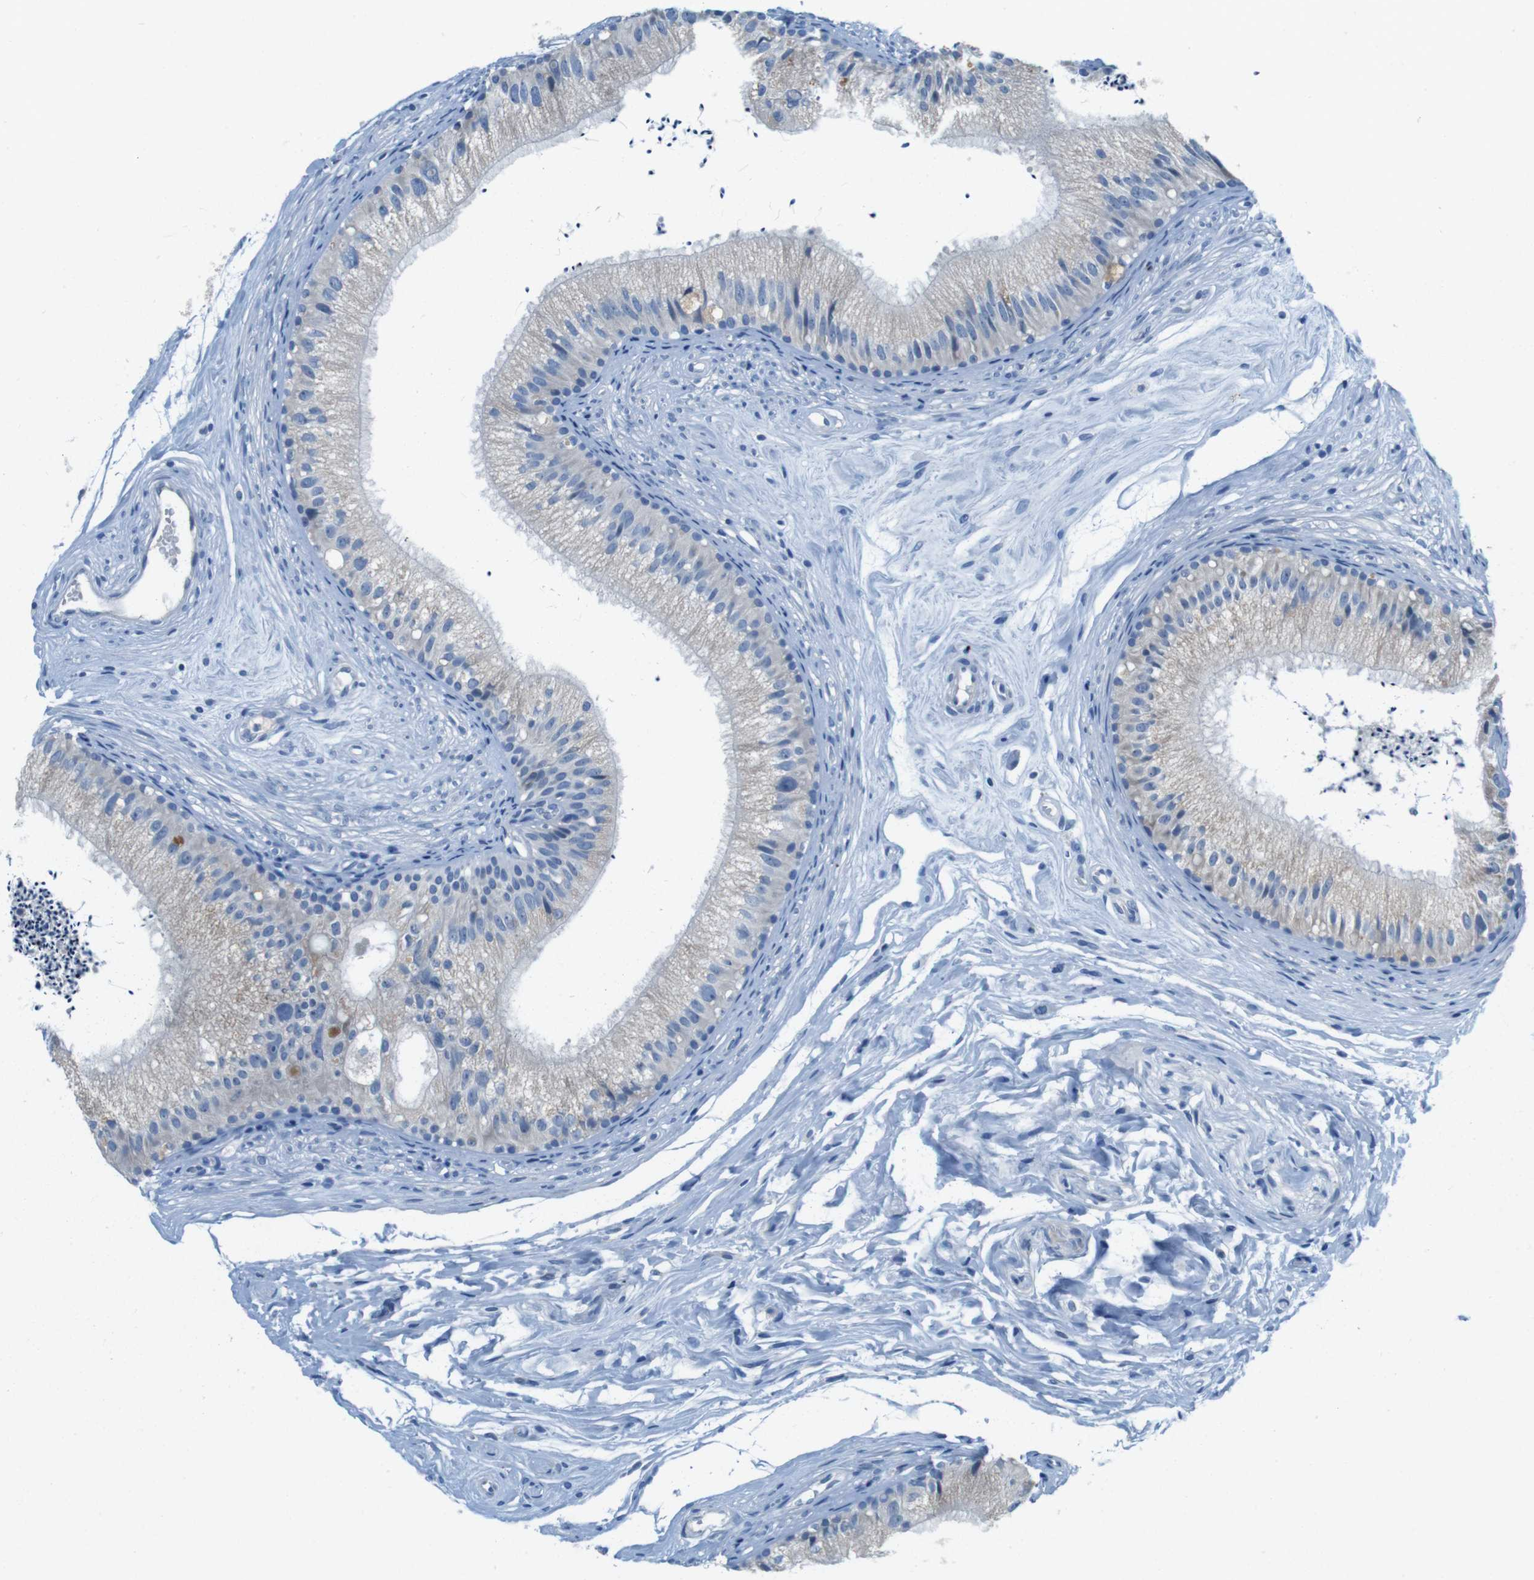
{"staining": {"intensity": "negative", "quantity": "none", "location": "none"}, "tissue": "epididymis", "cell_type": "Glandular cells", "image_type": "normal", "snomed": [{"axis": "morphology", "description": "Normal tissue, NOS"}, {"axis": "topography", "description": "Epididymis"}], "caption": "An immunohistochemistry image of benign epididymis is shown. There is no staining in glandular cells of epididymis.", "gene": "SLC35A3", "patient": {"sex": "male", "age": 56}}